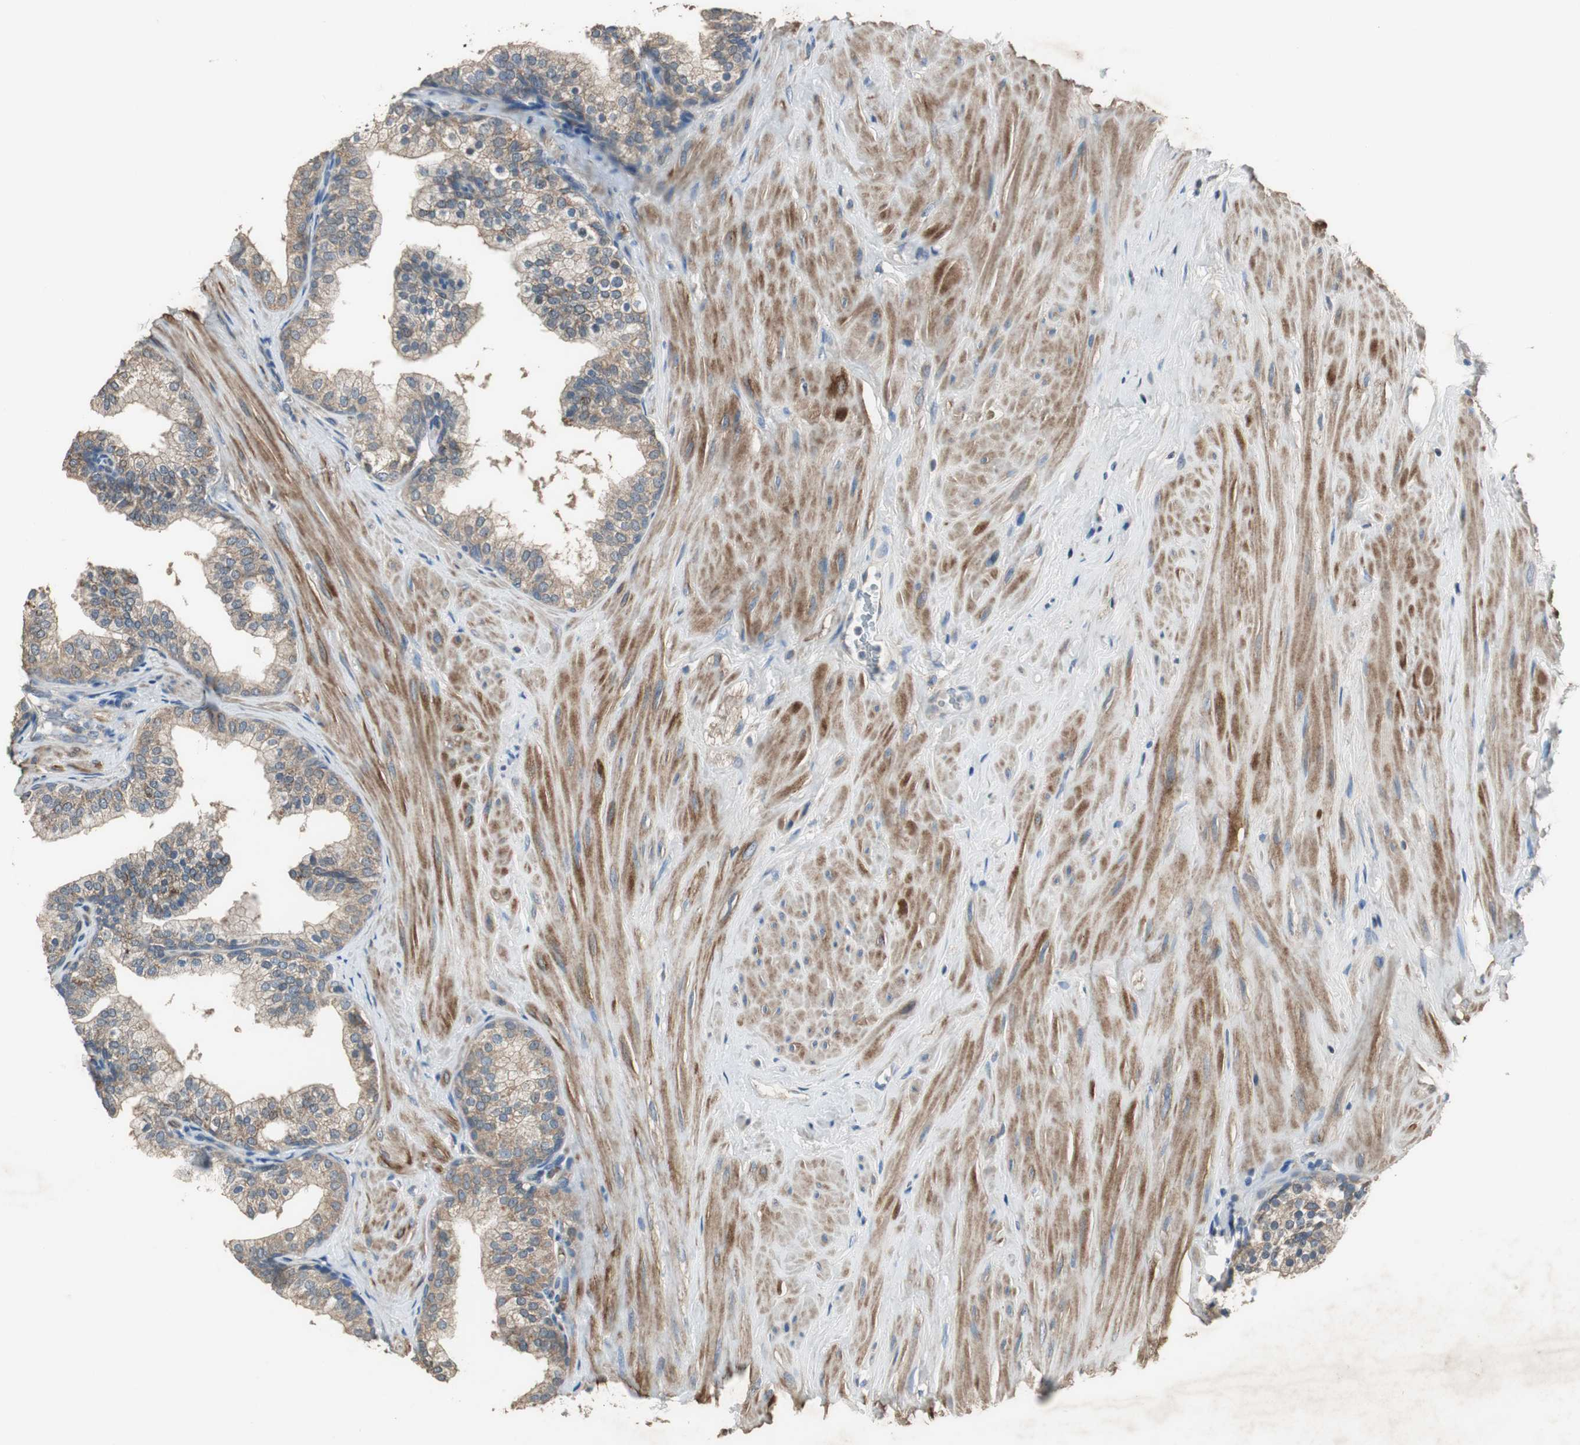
{"staining": {"intensity": "weak", "quantity": ">75%", "location": "cytoplasmic/membranous"}, "tissue": "prostate", "cell_type": "Glandular cells", "image_type": "normal", "snomed": [{"axis": "morphology", "description": "Normal tissue, NOS"}, {"axis": "topography", "description": "Prostate"}], "caption": "Immunohistochemical staining of unremarkable human prostate demonstrates low levels of weak cytoplasmic/membranous expression in about >75% of glandular cells.", "gene": "MSTO1", "patient": {"sex": "male", "age": 60}}